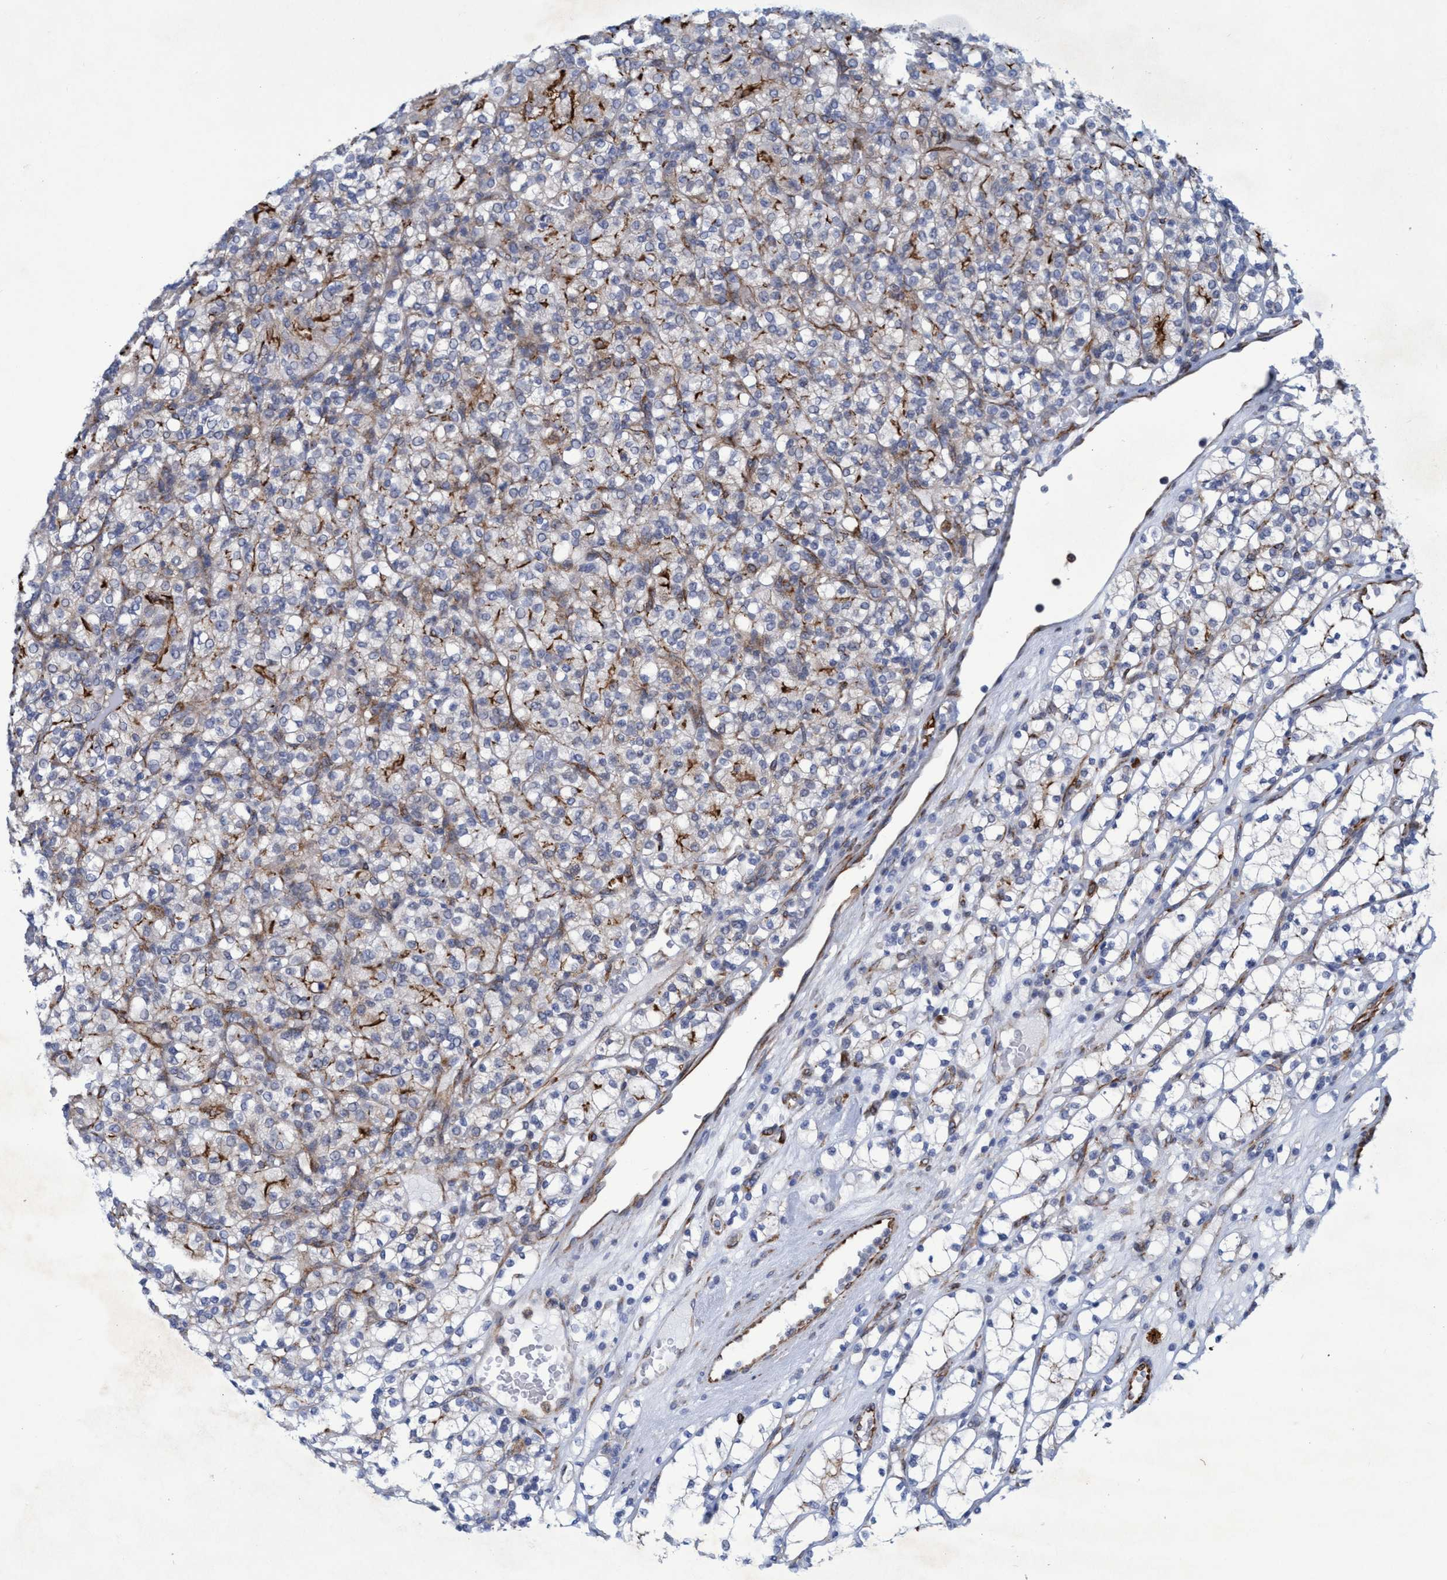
{"staining": {"intensity": "moderate", "quantity": "<25%", "location": "cytoplasmic/membranous"}, "tissue": "renal cancer", "cell_type": "Tumor cells", "image_type": "cancer", "snomed": [{"axis": "morphology", "description": "Adenocarcinoma, NOS"}, {"axis": "topography", "description": "Kidney"}], "caption": "This photomicrograph exhibits IHC staining of renal adenocarcinoma, with low moderate cytoplasmic/membranous positivity in approximately <25% of tumor cells.", "gene": "SLC43A2", "patient": {"sex": "male", "age": 77}}